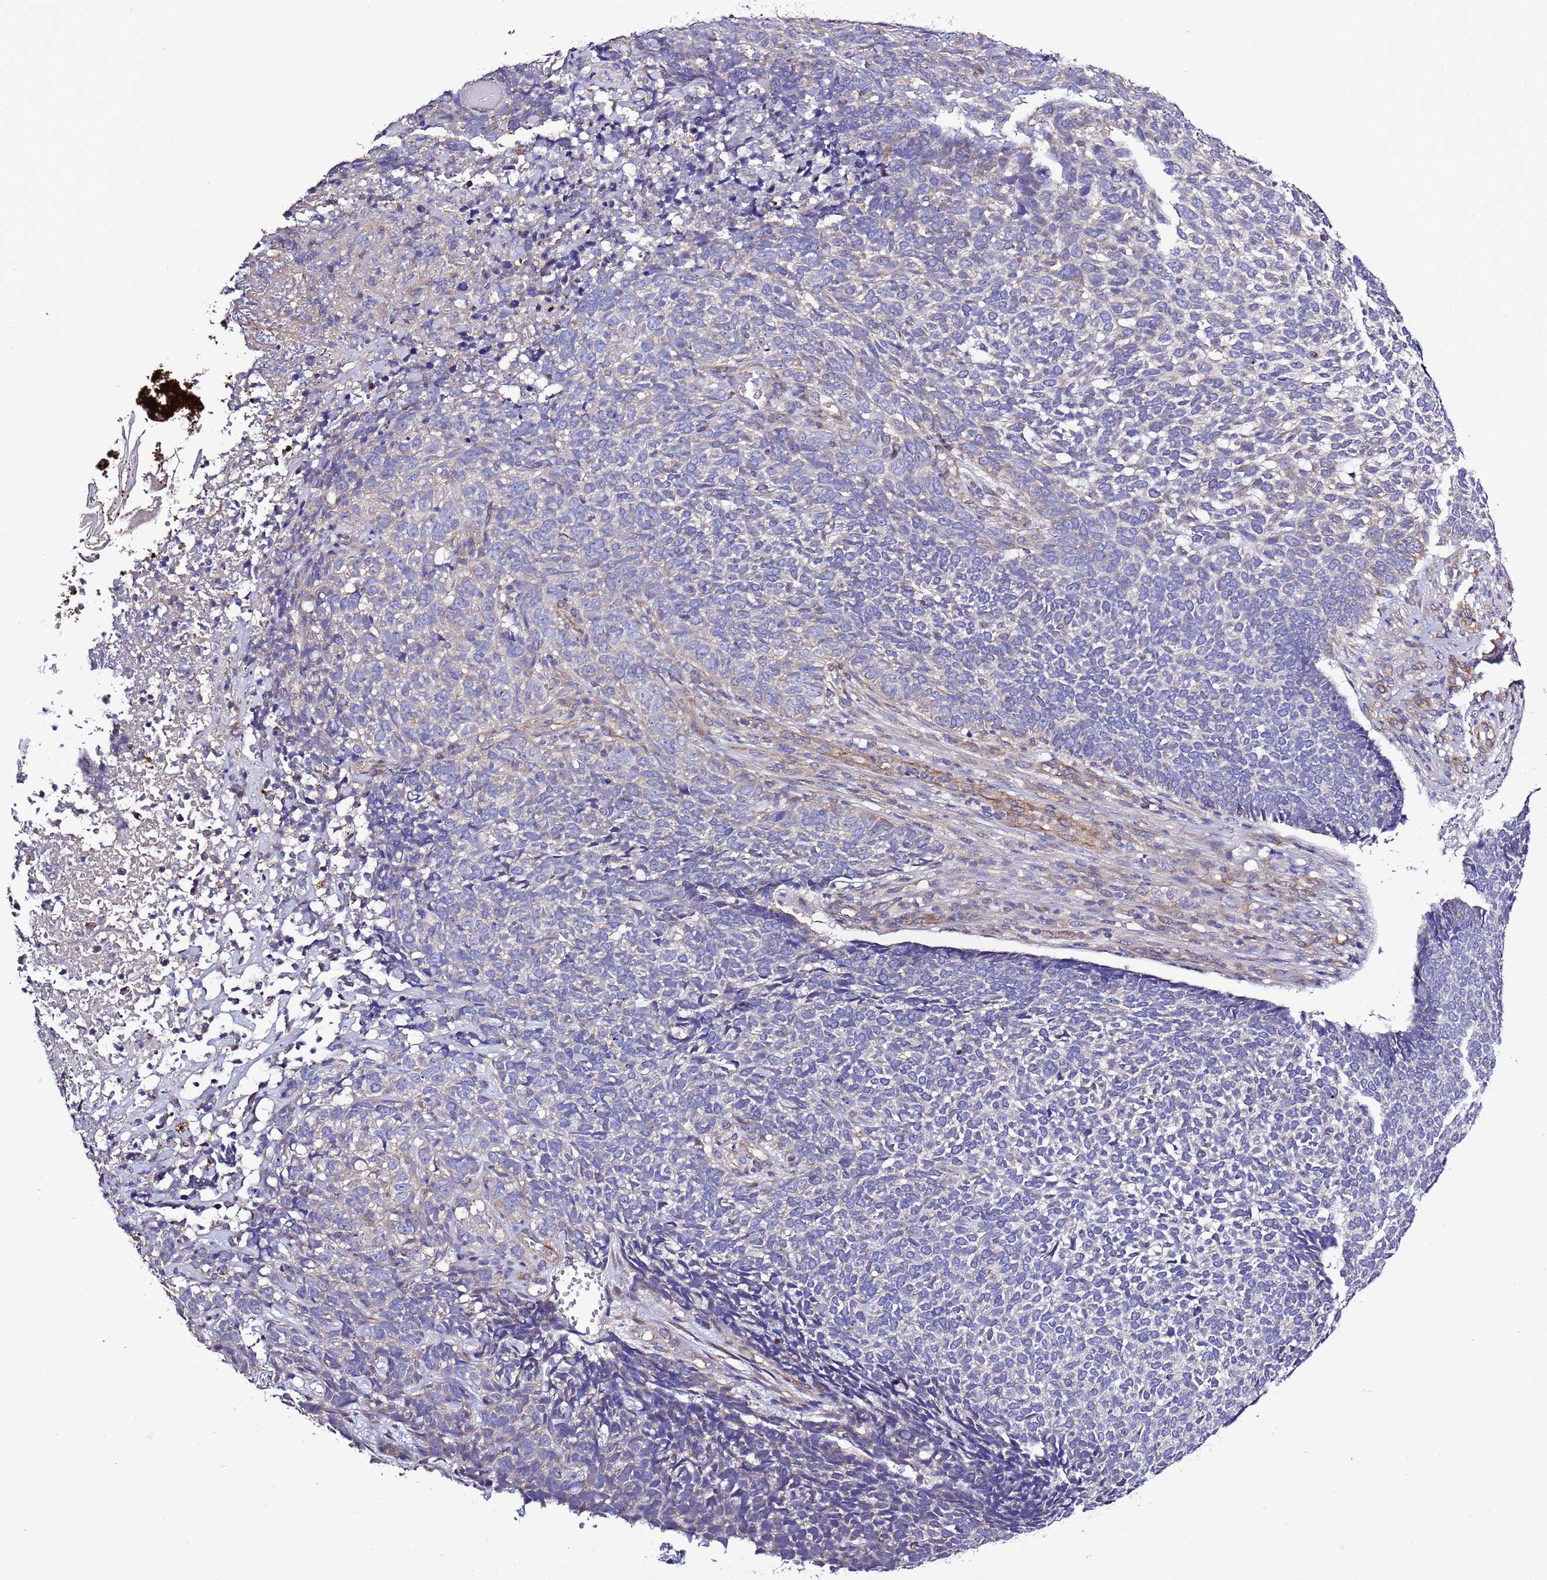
{"staining": {"intensity": "negative", "quantity": "none", "location": "none"}, "tissue": "skin cancer", "cell_type": "Tumor cells", "image_type": "cancer", "snomed": [{"axis": "morphology", "description": "Basal cell carcinoma"}, {"axis": "topography", "description": "Skin"}], "caption": "This is an immunohistochemistry histopathology image of skin cancer. There is no expression in tumor cells.", "gene": "SPCS1", "patient": {"sex": "female", "age": 84}}